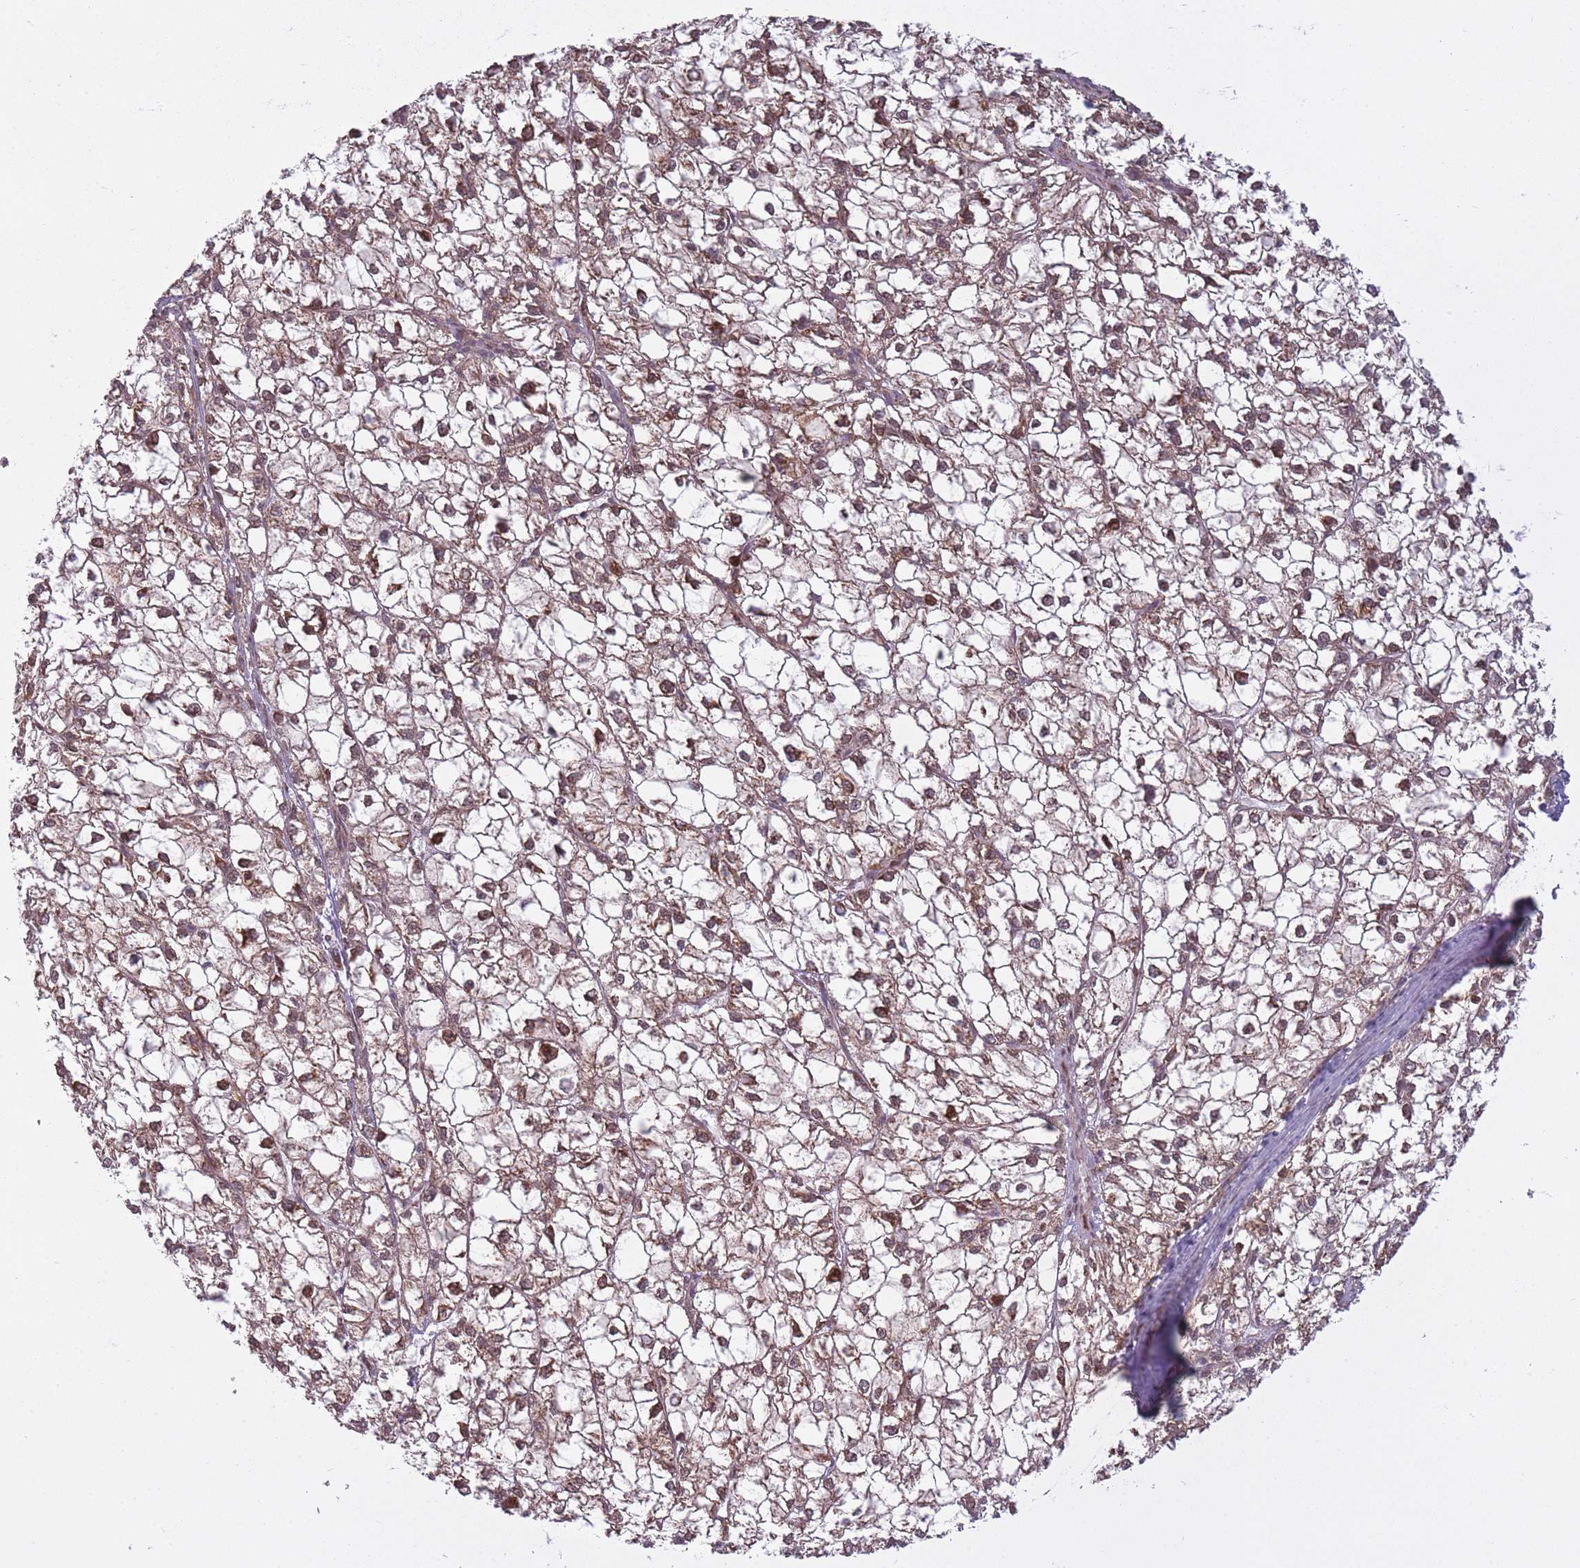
{"staining": {"intensity": "moderate", "quantity": ">75%", "location": "cytoplasmic/membranous"}, "tissue": "liver cancer", "cell_type": "Tumor cells", "image_type": "cancer", "snomed": [{"axis": "morphology", "description": "Carcinoma, Hepatocellular, NOS"}, {"axis": "topography", "description": "Liver"}], "caption": "Liver cancer (hepatocellular carcinoma) stained for a protein displays moderate cytoplasmic/membranous positivity in tumor cells.", "gene": "LGALS9", "patient": {"sex": "female", "age": 43}}